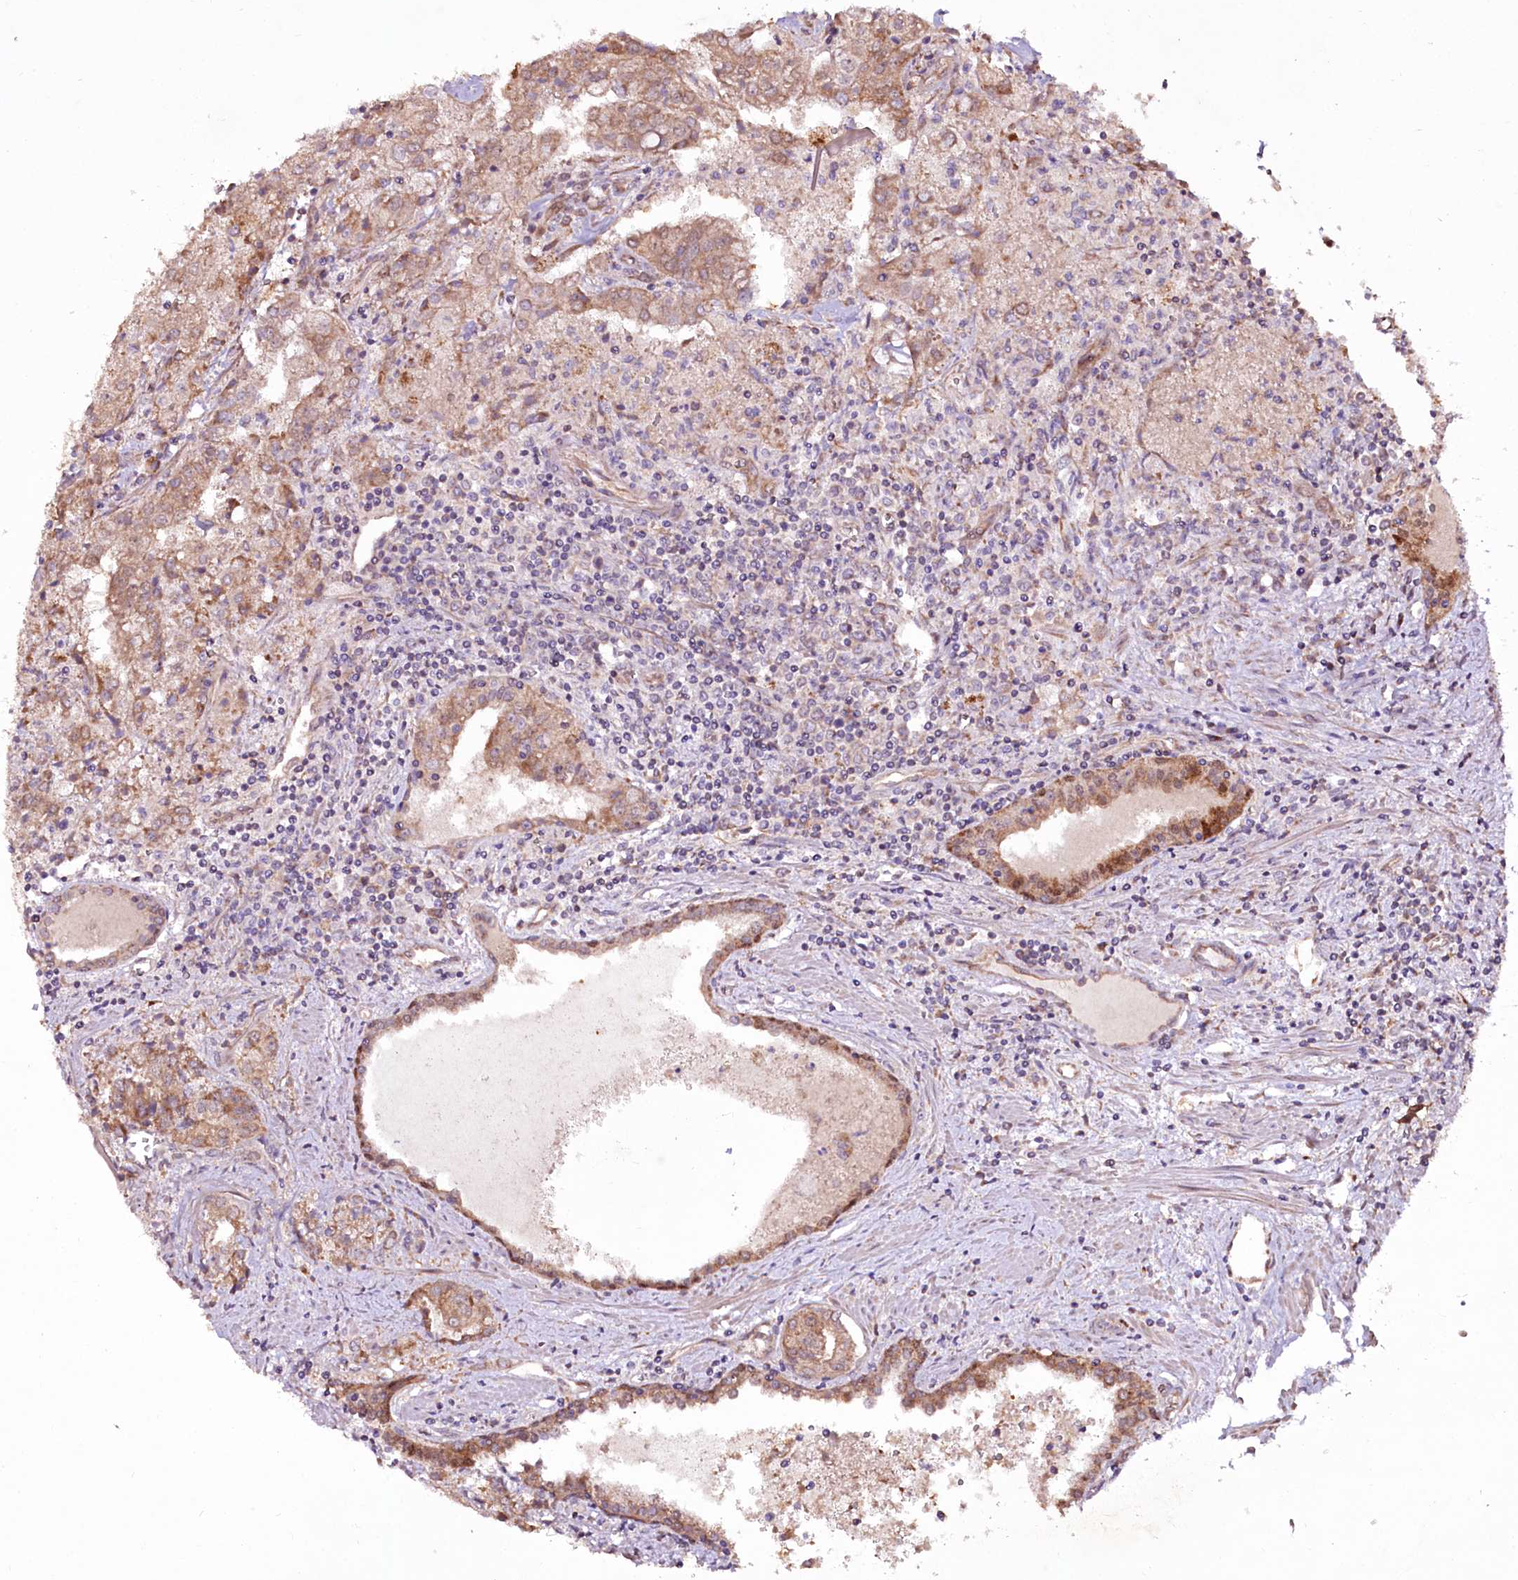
{"staining": {"intensity": "moderate", "quantity": ">75%", "location": "cytoplasmic/membranous"}, "tissue": "prostate cancer", "cell_type": "Tumor cells", "image_type": "cancer", "snomed": [{"axis": "morphology", "description": "Adenocarcinoma, High grade"}, {"axis": "topography", "description": "Prostate"}], "caption": "This image reveals prostate adenocarcinoma (high-grade) stained with immunohistochemistry (IHC) to label a protein in brown. The cytoplasmic/membranous of tumor cells show moderate positivity for the protein. Nuclei are counter-stained blue.", "gene": "REXO2", "patient": {"sex": "male", "age": 68}}